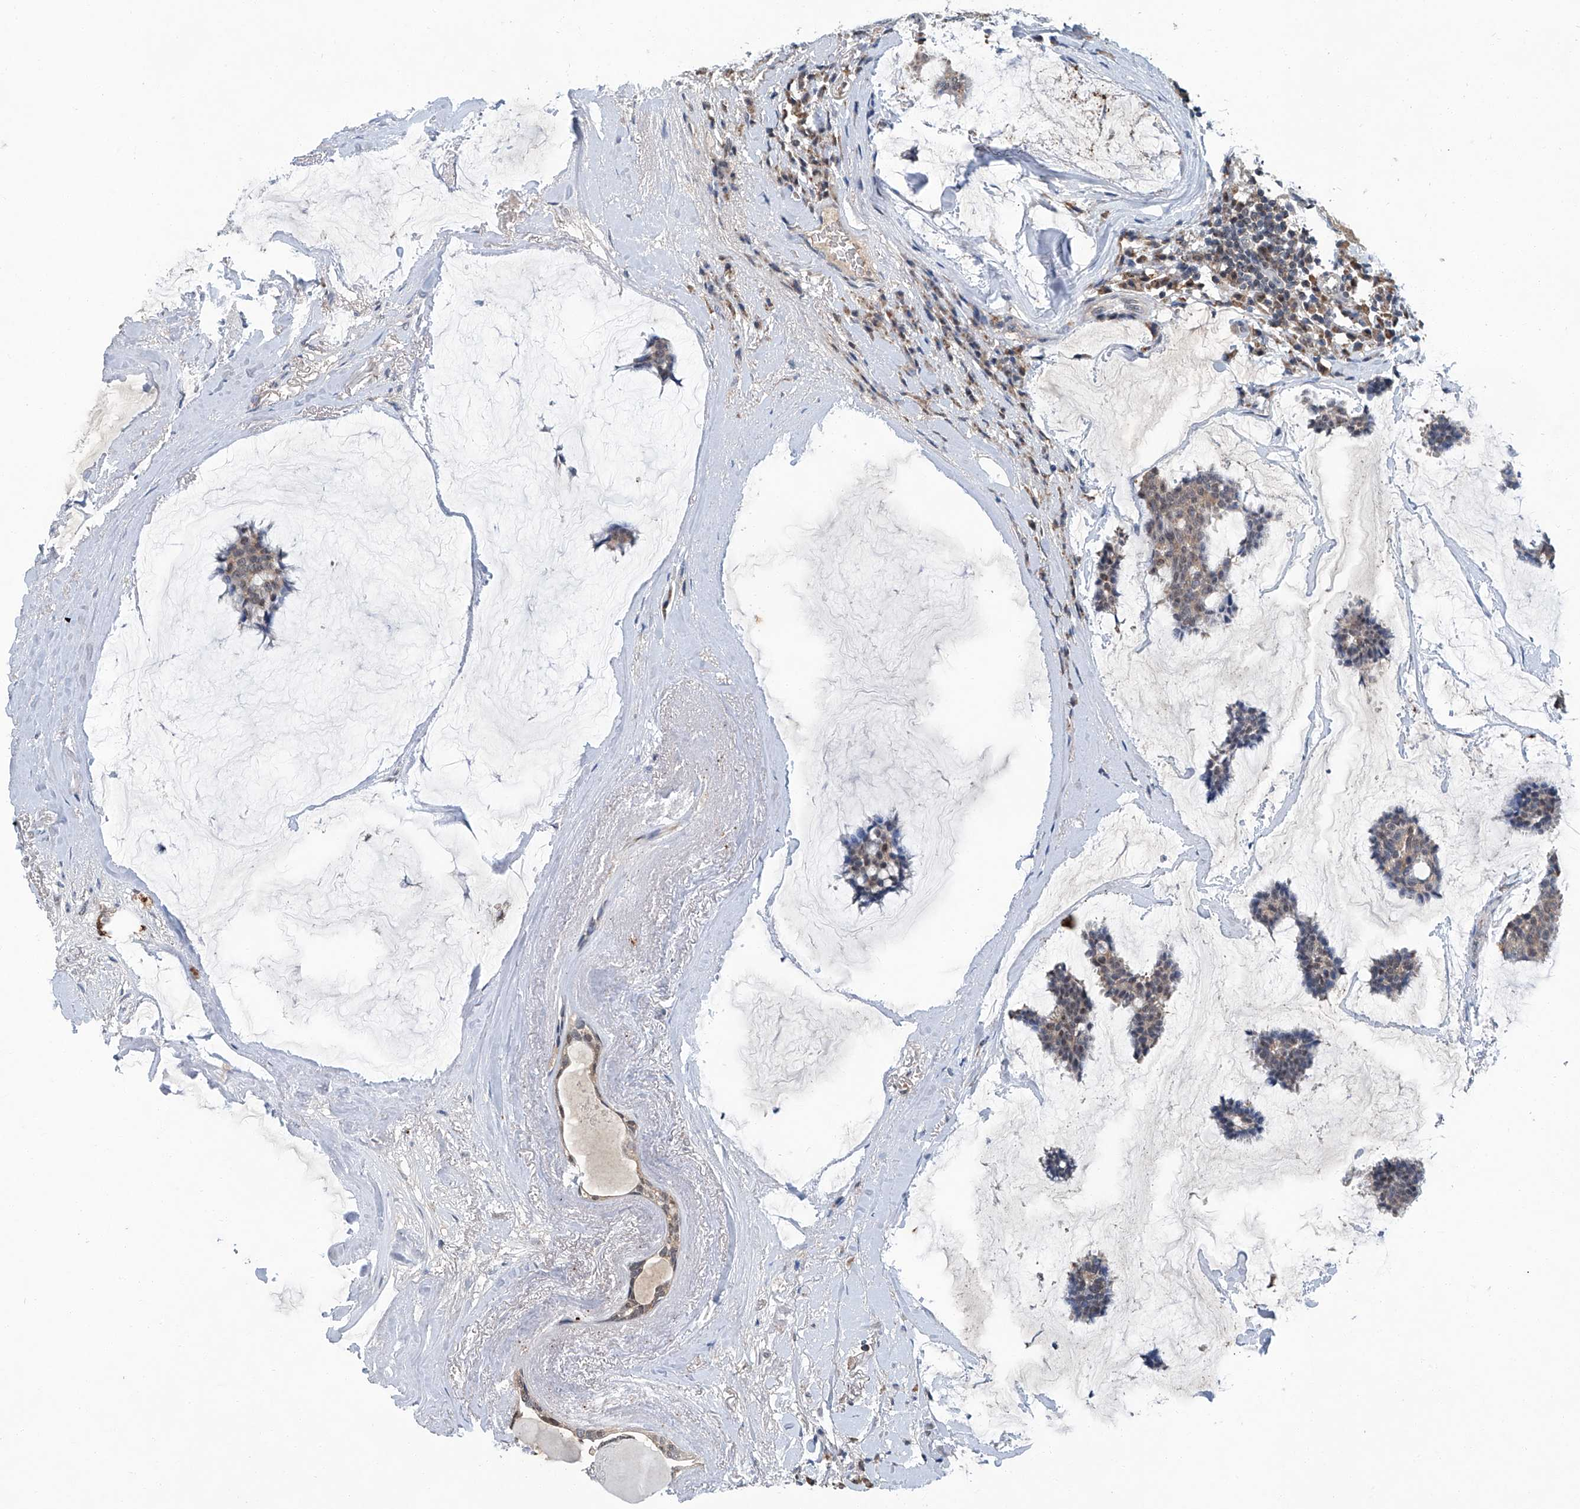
{"staining": {"intensity": "weak", "quantity": "<25%", "location": "cytoplasmic/membranous"}, "tissue": "breast cancer", "cell_type": "Tumor cells", "image_type": "cancer", "snomed": [{"axis": "morphology", "description": "Duct carcinoma"}, {"axis": "topography", "description": "Breast"}], "caption": "Immunohistochemical staining of breast intraductal carcinoma displays no significant expression in tumor cells. The staining is performed using DAB (3,3'-diaminobenzidine) brown chromogen with nuclei counter-stained in using hematoxylin.", "gene": "CLK1", "patient": {"sex": "female", "age": 93}}